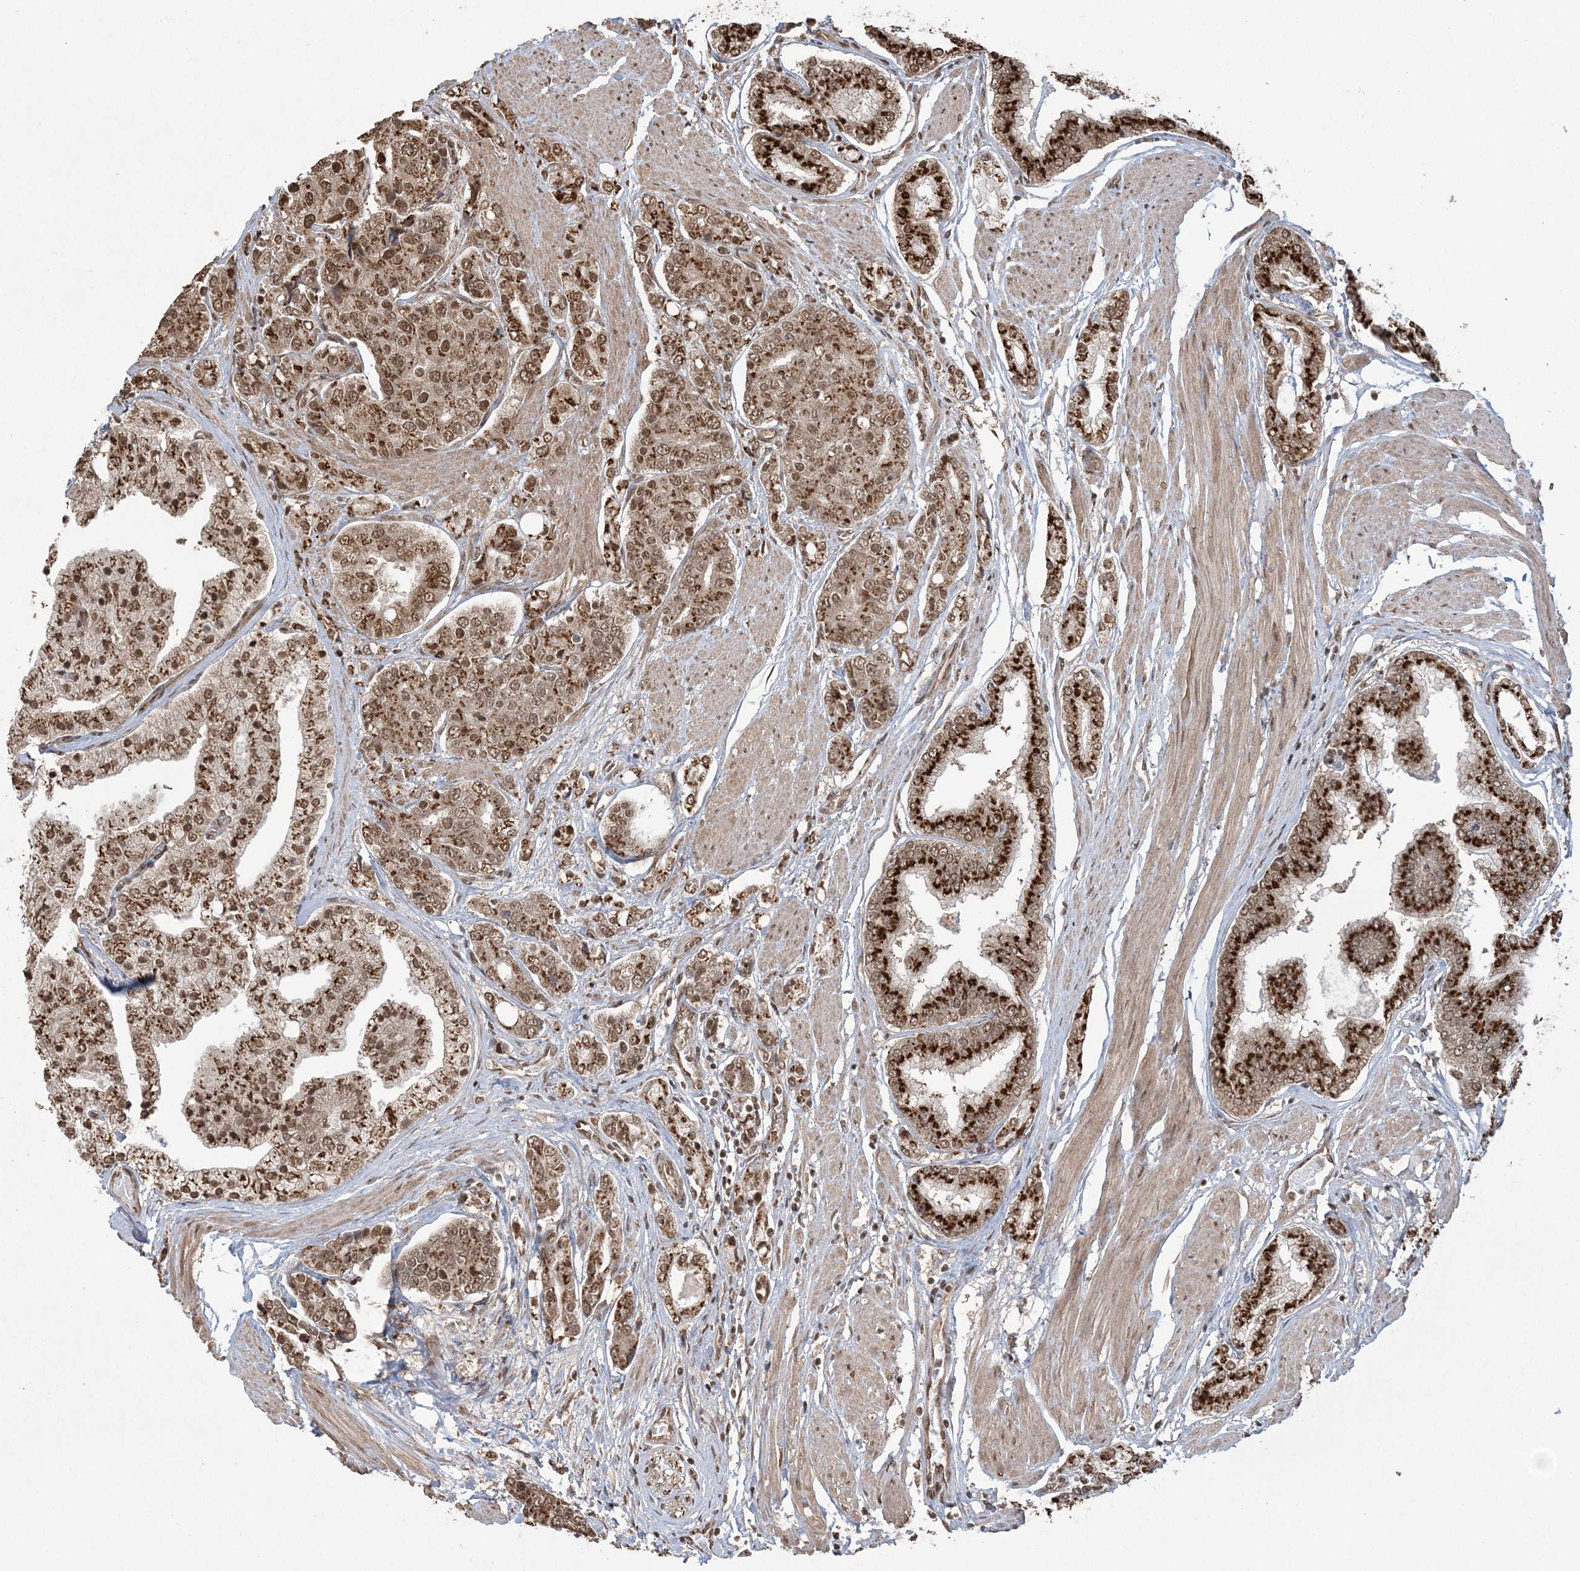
{"staining": {"intensity": "moderate", "quantity": ">75%", "location": "cytoplasmic/membranous,nuclear"}, "tissue": "prostate cancer", "cell_type": "Tumor cells", "image_type": "cancer", "snomed": [{"axis": "morphology", "description": "Adenocarcinoma, High grade"}, {"axis": "topography", "description": "Prostate"}], "caption": "Prostate adenocarcinoma (high-grade) tissue displays moderate cytoplasmic/membranous and nuclear expression in about >75% of tumor cells The staining was performed using DAB (3,3'-diaminobenzidine) to visualize the protein expression in brown, while the nuclei were stained in blue with hematoxylin (Magnification: 20x).", "gene": "ZNF839", "patient": {"sex": "male", "age": 50}}